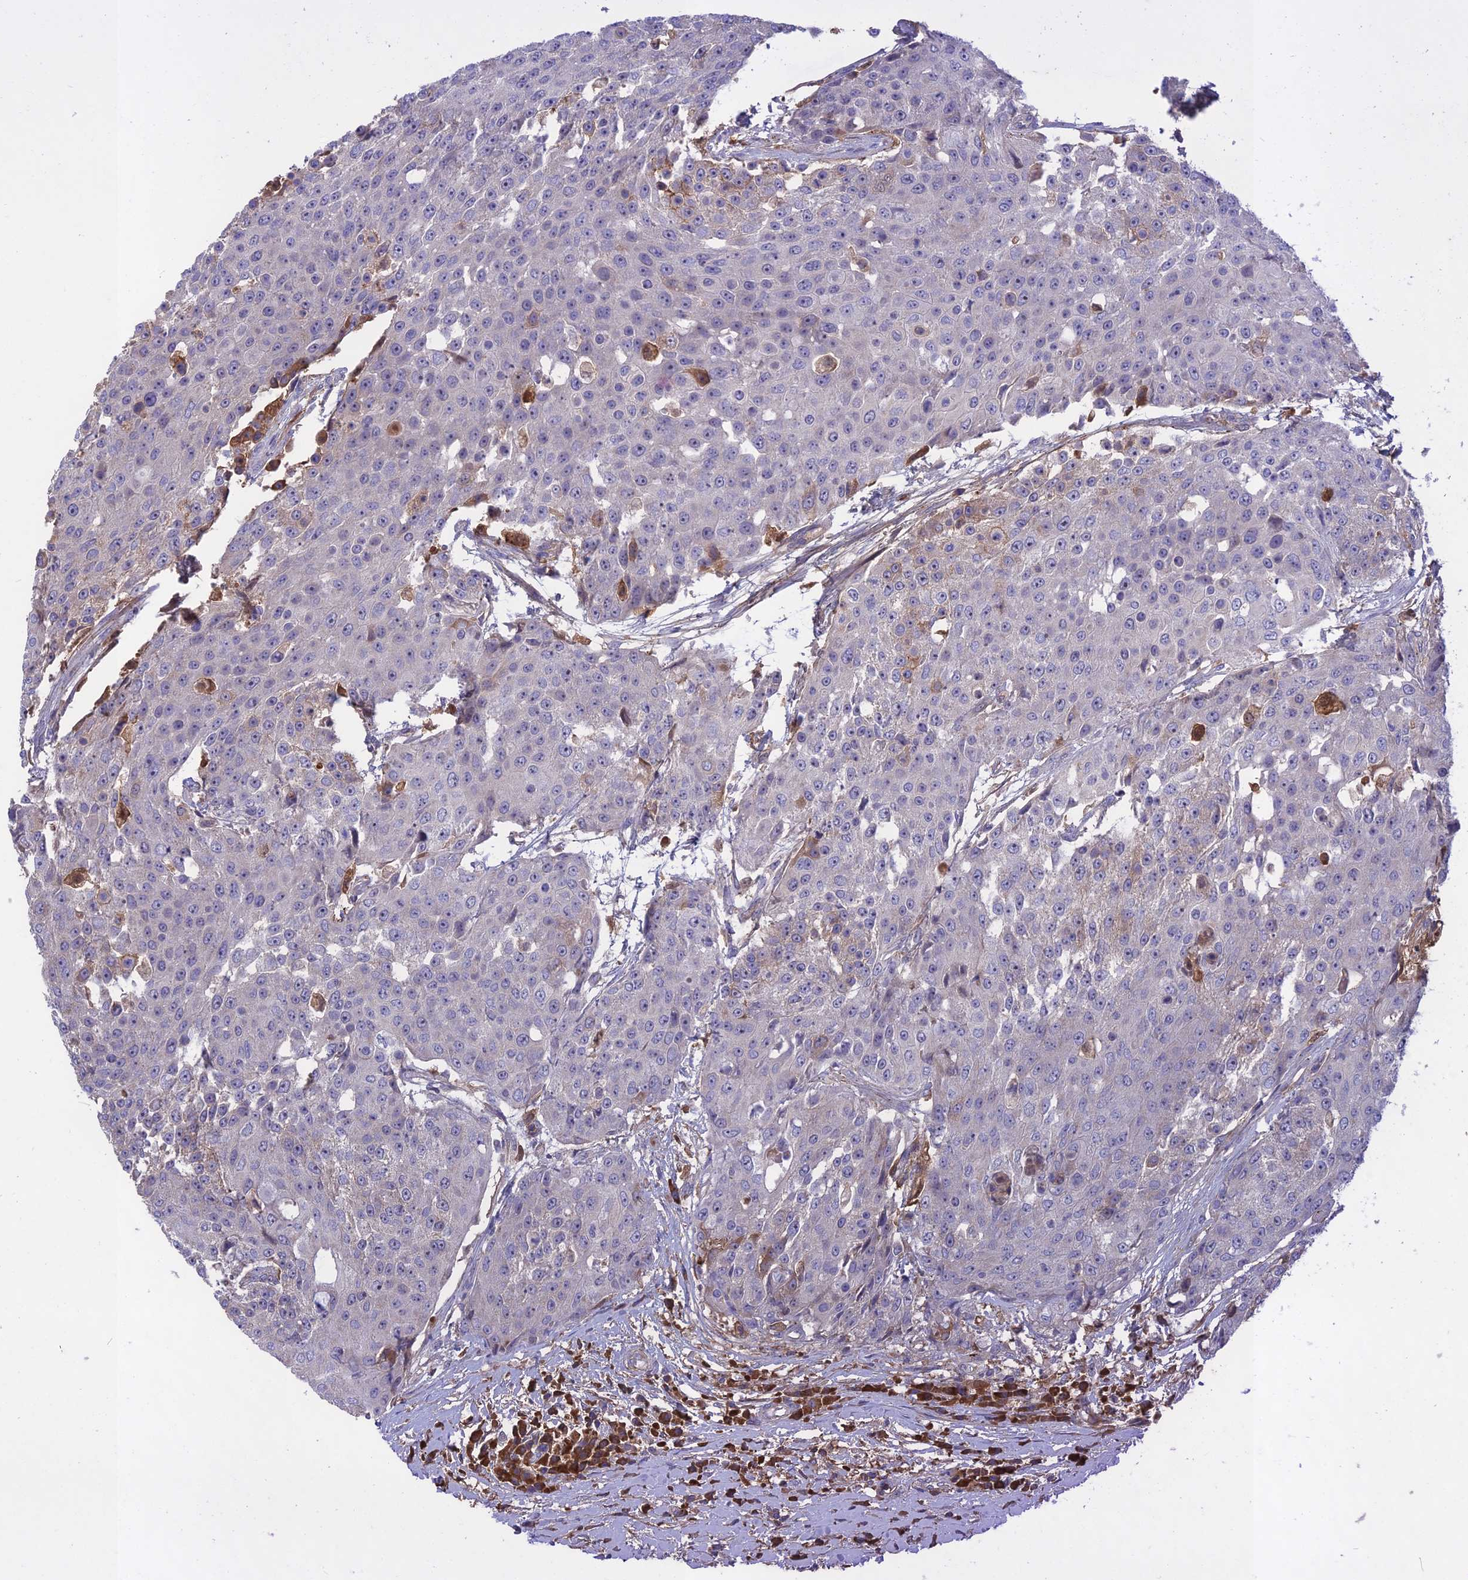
{"staining": {"intensity": "weak", "quantity": "<25%", "location": "cytoplasmic/membranous"}, "tissue": "urothelial cancer", "cell_type": "Tumor cells", "image_type": "cancer", "snomed": [{"axis": "morphology", "description": "Urothelial carcinoma, High grade"}, {"axis": "topography", "description": "Urinary bladder"}], "caption": "An immunohistochemistry (IHC) histopathology image of urothelial cancer is shown. There is no staining in tumor cells of urothelial cancer.", "gene": "ADO", "patient": {"sex": "female", "age": 63}}